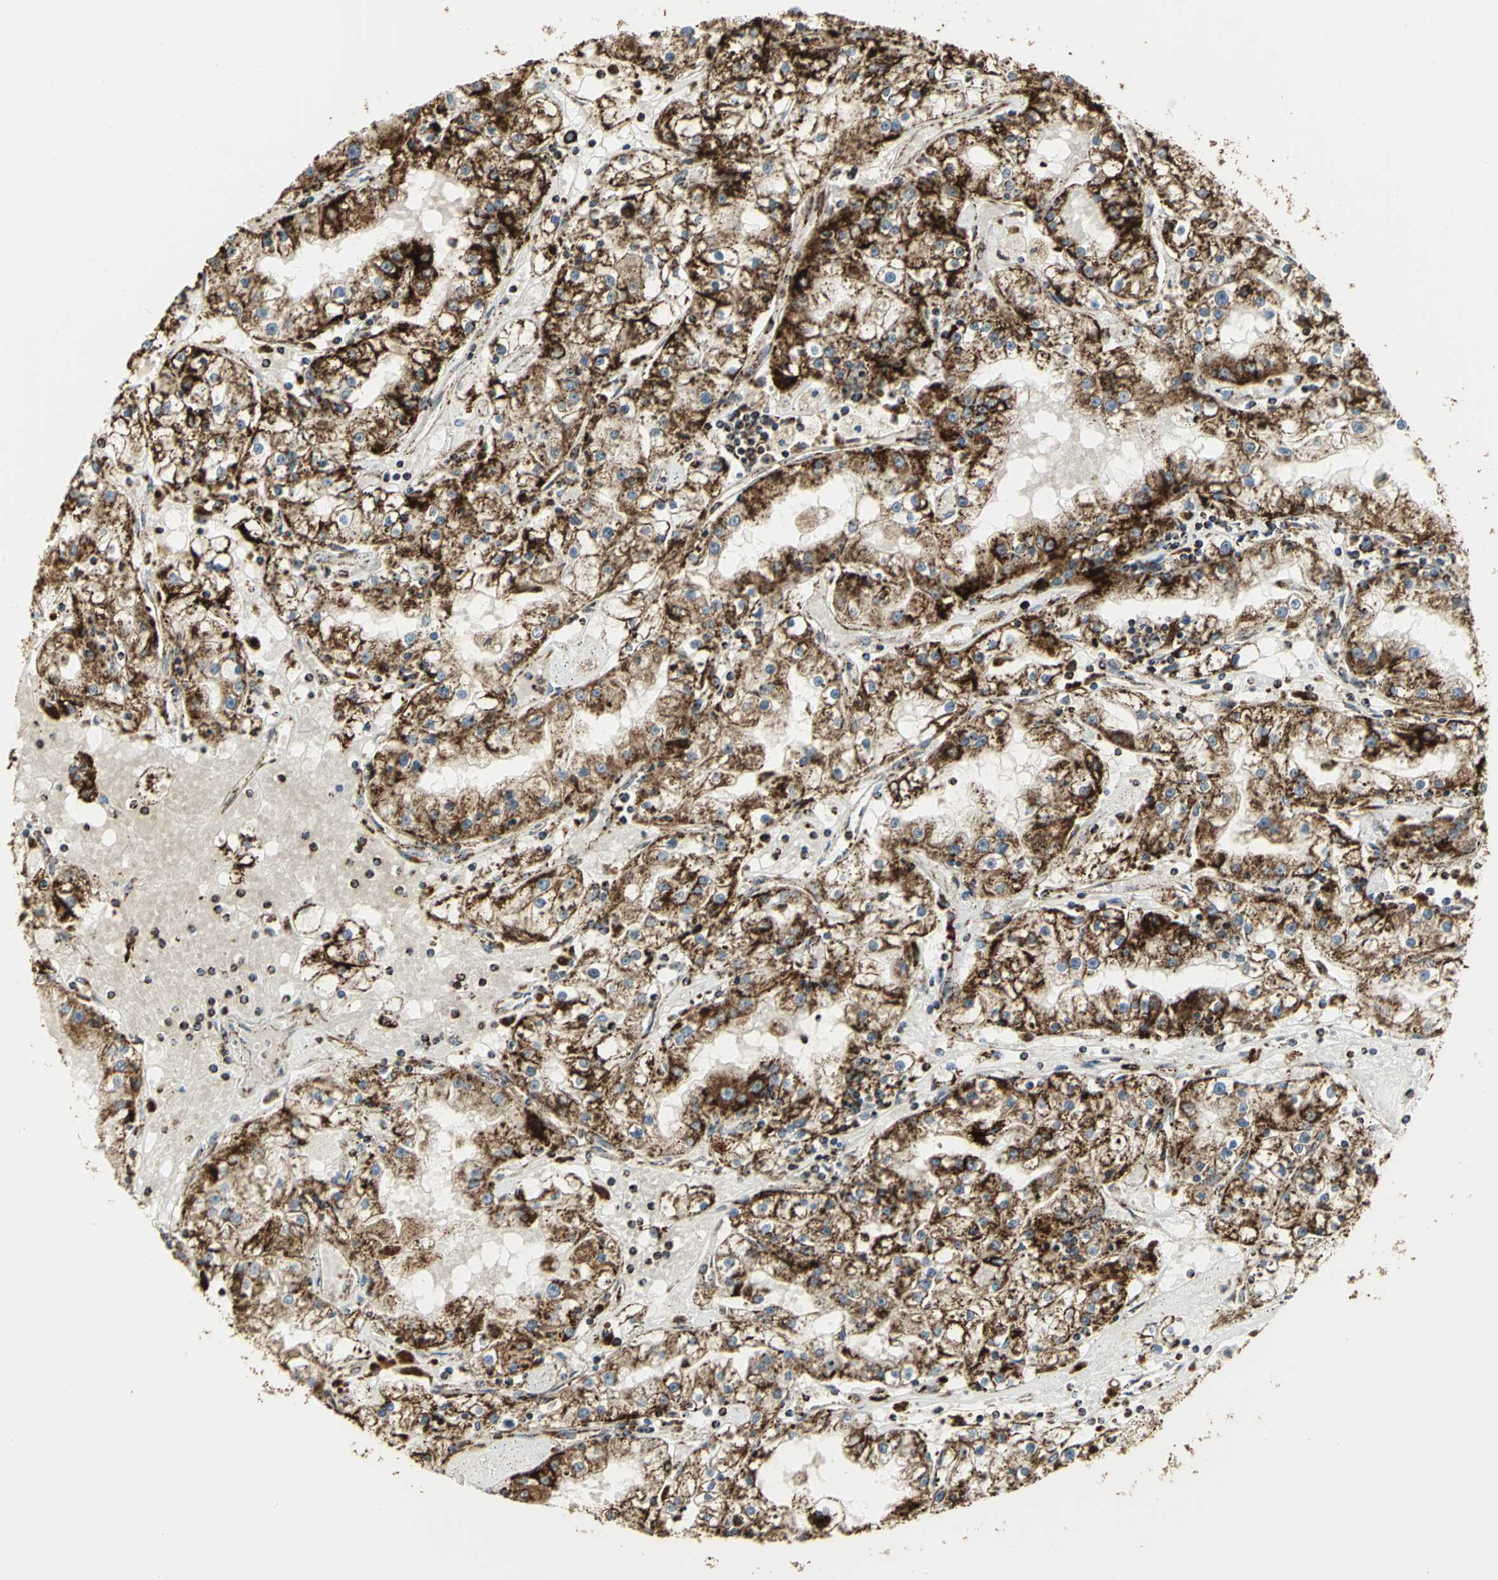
{"staining": {"intensity": "strong", "quantity": ">75%", "location": "cytoplasmic/membranous"}, "tissue": "renal cancer", "cell_type": "Tumor cells", "image_type": "cancer", "snomed": [{"axis": "morphology", "description": "Adenocarcinoma, NOS"}, {"axis": "topography", "description": "Kidney"}], "caption": "A photomicrograph of human adenocarcinoma (renal) stained for a protein demonstrates strong cytoplasmic/membranous brown staining in tumor cells.", "gene": "VDAC1", "patient": {"sex": "male", "age": 56}}